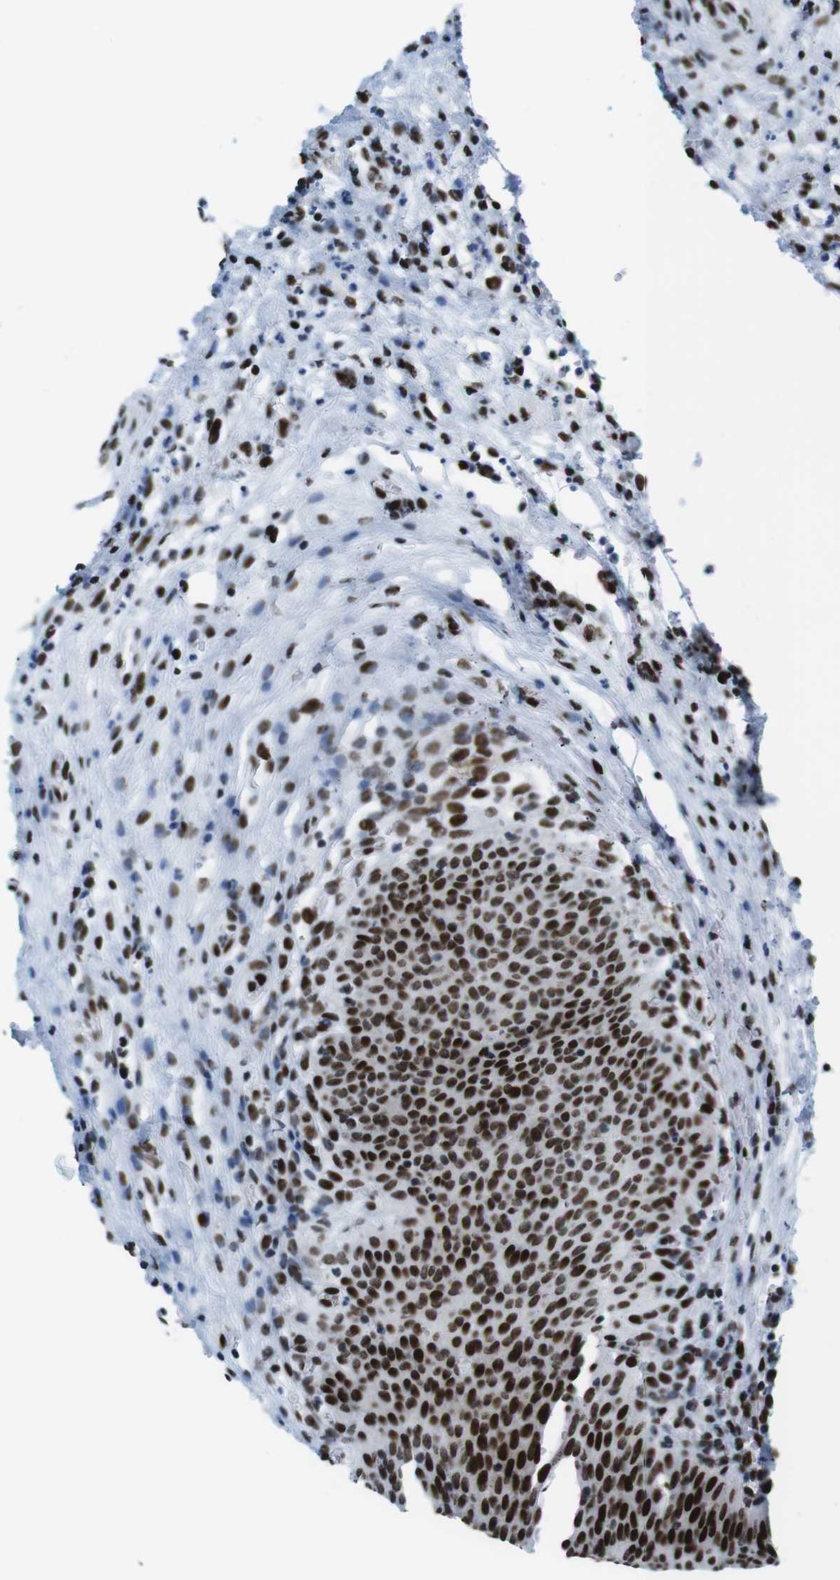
{"staining": {"intensity": "strong", "quantity": ">75%", "location": "nuclear"}, "tissue": "urinary bladder", "cell_type": "Urothelial cells", "image_type": "normal", "snomed": [{"axis": "morphology", "description": "Normal tissue, NOS"}, {"axis": "morphology", "description": "Dysplasia, NOS"}, {"axis": "topography", "description": "Urinary bladder"}], "caption": "Protein analysis of normal urinary bladder demonstrates strong nuclear expression in about >75% of urothelial cells. The protein is stained brown, and the nuclei are stained in blue (DAB IHC with brightfield microscopy, high magnification).", "gene": "CITED2", "patient": {"sex": "male", "age": 35}}